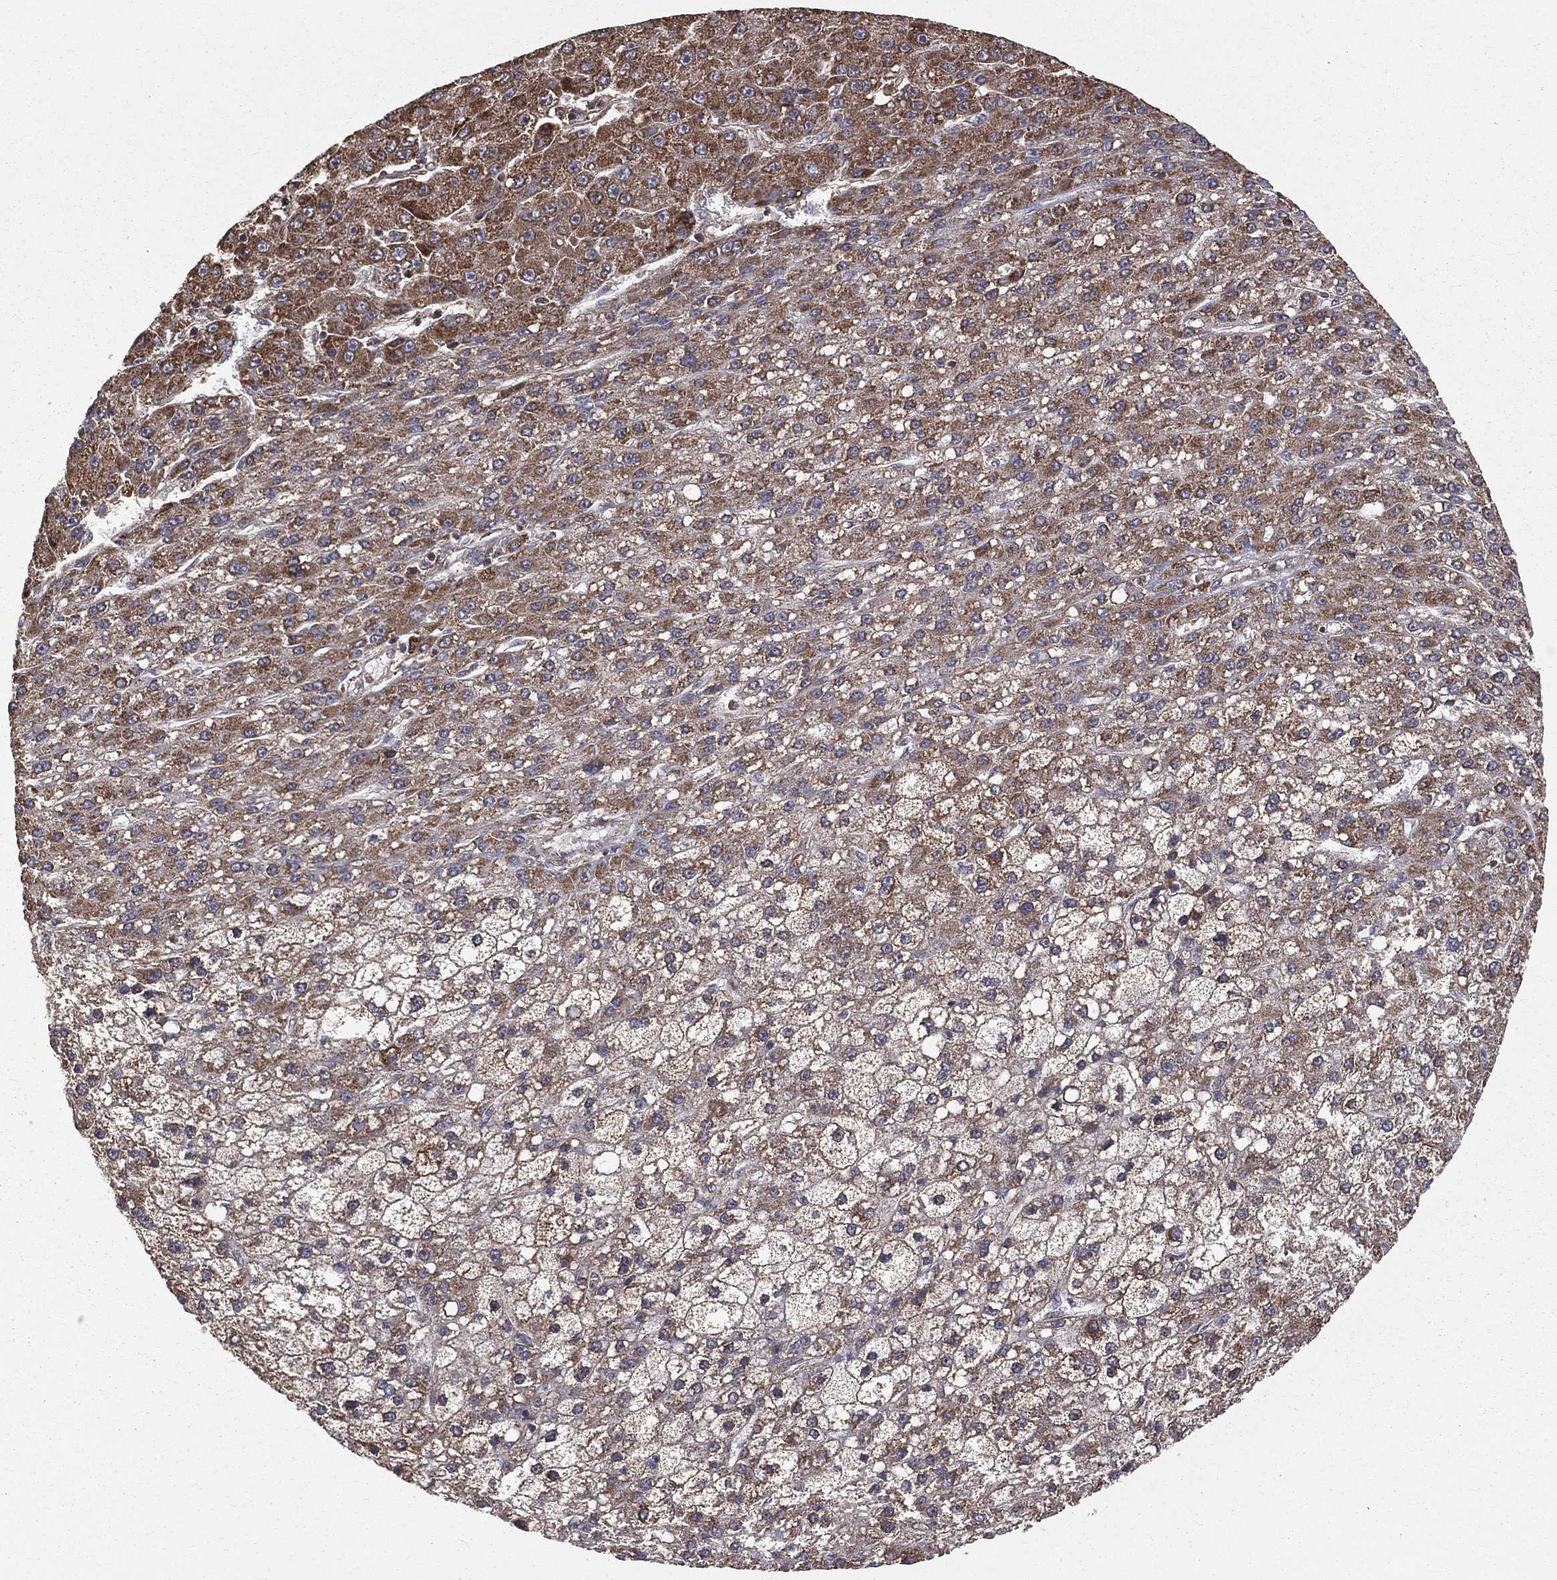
{"staining": {"intensity": "moderate", "quantity": ">75%", "location": "cytoplasmic/membranous"}, "tissue": "liver cancer", "cell_type": "Tumor cells", "image_type": "cancer", "snomed": [{"axis": "morphology", "description": "Carcinoma, Hepatocellular, NOS"}, {"axis": "topography", "description": "Liver"}], "caption": "Immunohistochemical staining of human liver cancer (hepatocellular carcinoma) shows medium levels of moderate cytoplasmic/membranous protein expression in approximately >75% of tumor cells.", "gene": "OLFML1", "patient": {"sex": "male", "age": 67}}